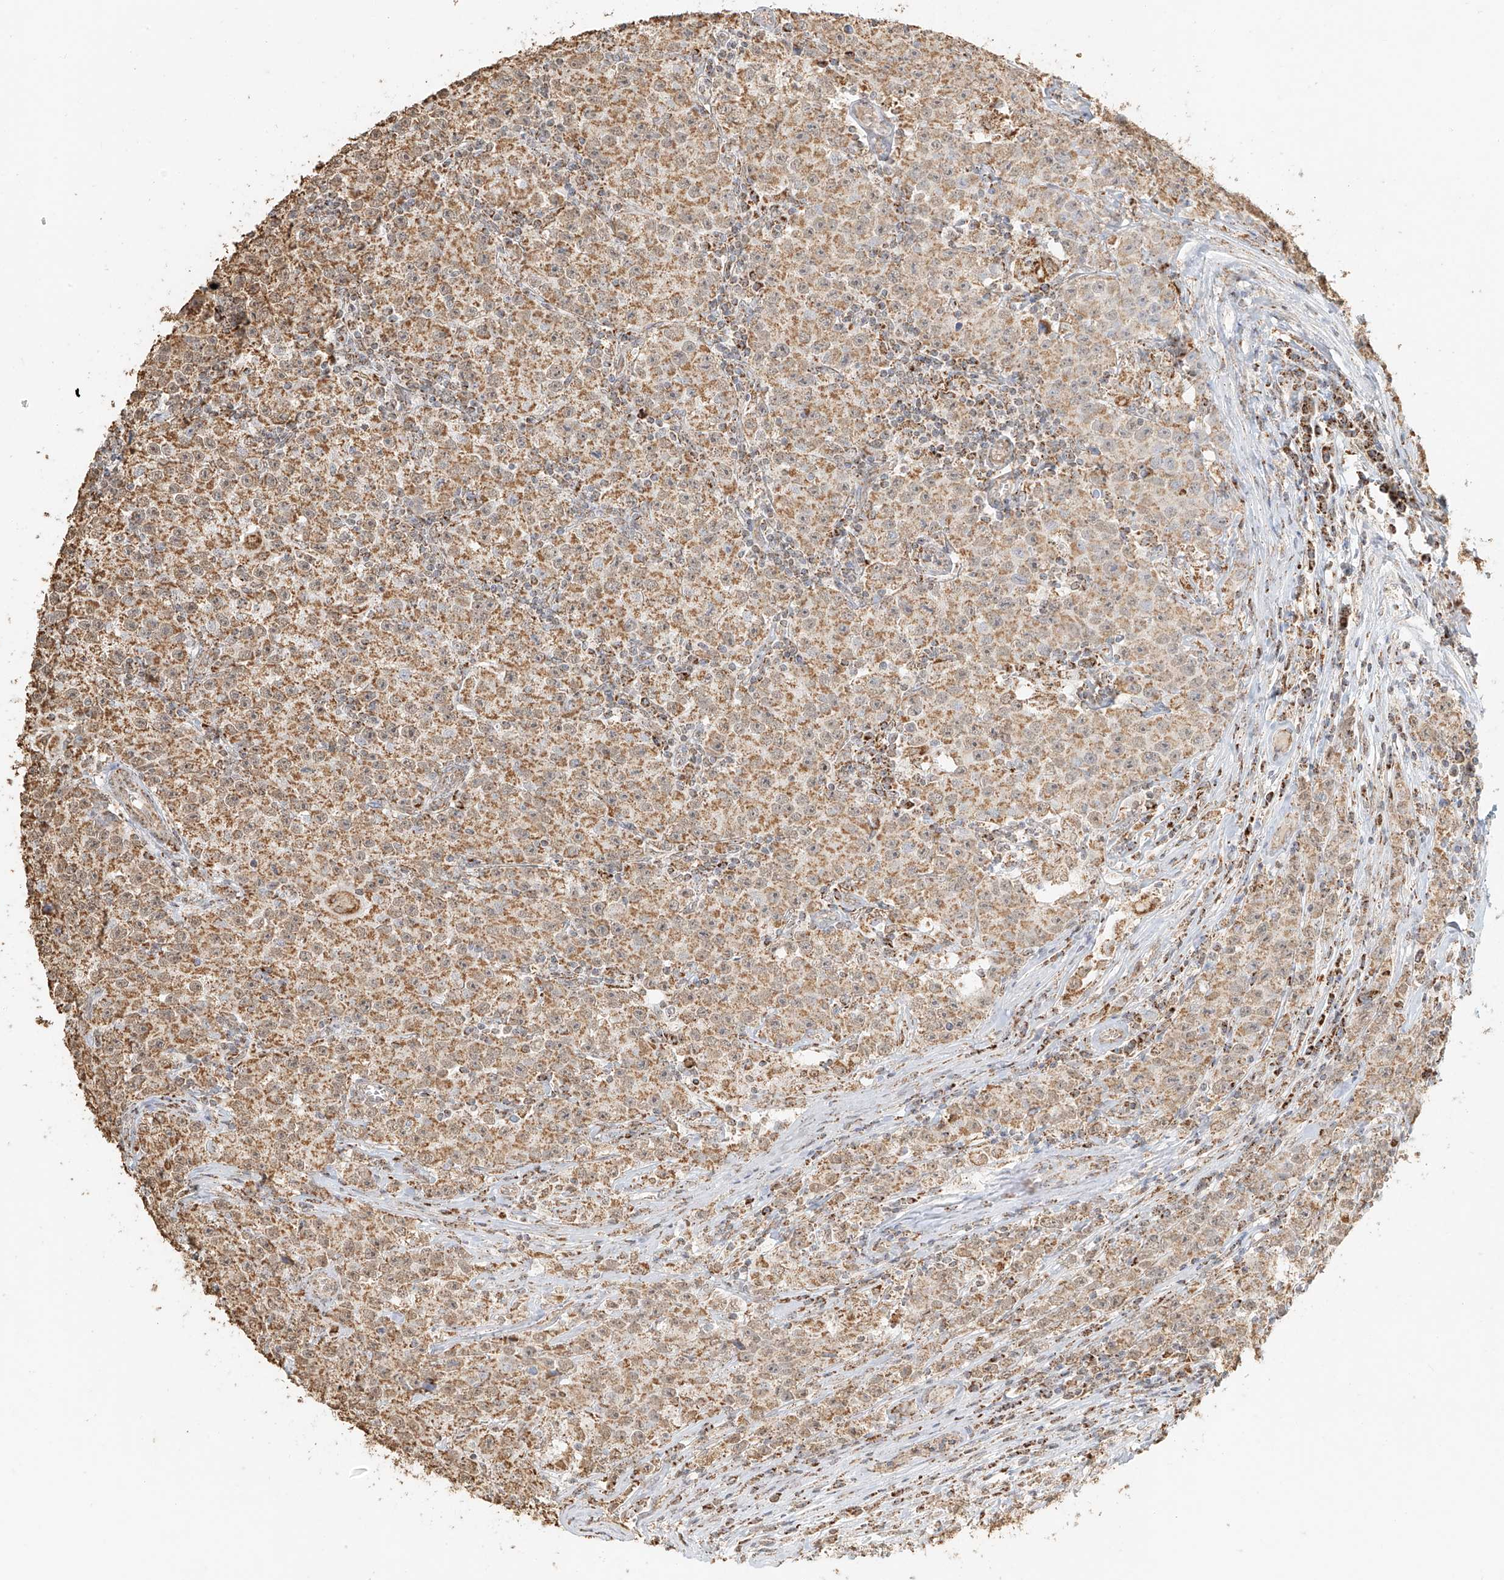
{"staining": {"intensity": "moderate", "quantity": ">75%", "location": "cytoplasmic/membranous"}, "tissue": "testis cancer", "cell_type": "Tumor cells", "image_type": "cancer", "snomed": [{"axis": "morphology", "description": "Seminoma, NOS"}, {"axis": "morphology", "description": "Carcinoma, Embryonal, NOS"}, {"axis": "topography", "description": "Testis"}], "caption": "Immunohistochemistry (IHC) histopathology image of neoplastic tissue: human seminoma (testis) stained using IHC reveals medium levels of moderate protein expression localized specifically in the cytoplasmic/membranous of tumor cells, appearing as a cytoplasmic/membranous brown color.", "gene": "MIPEP", "patient": {"sex": "male", "age": 43}}